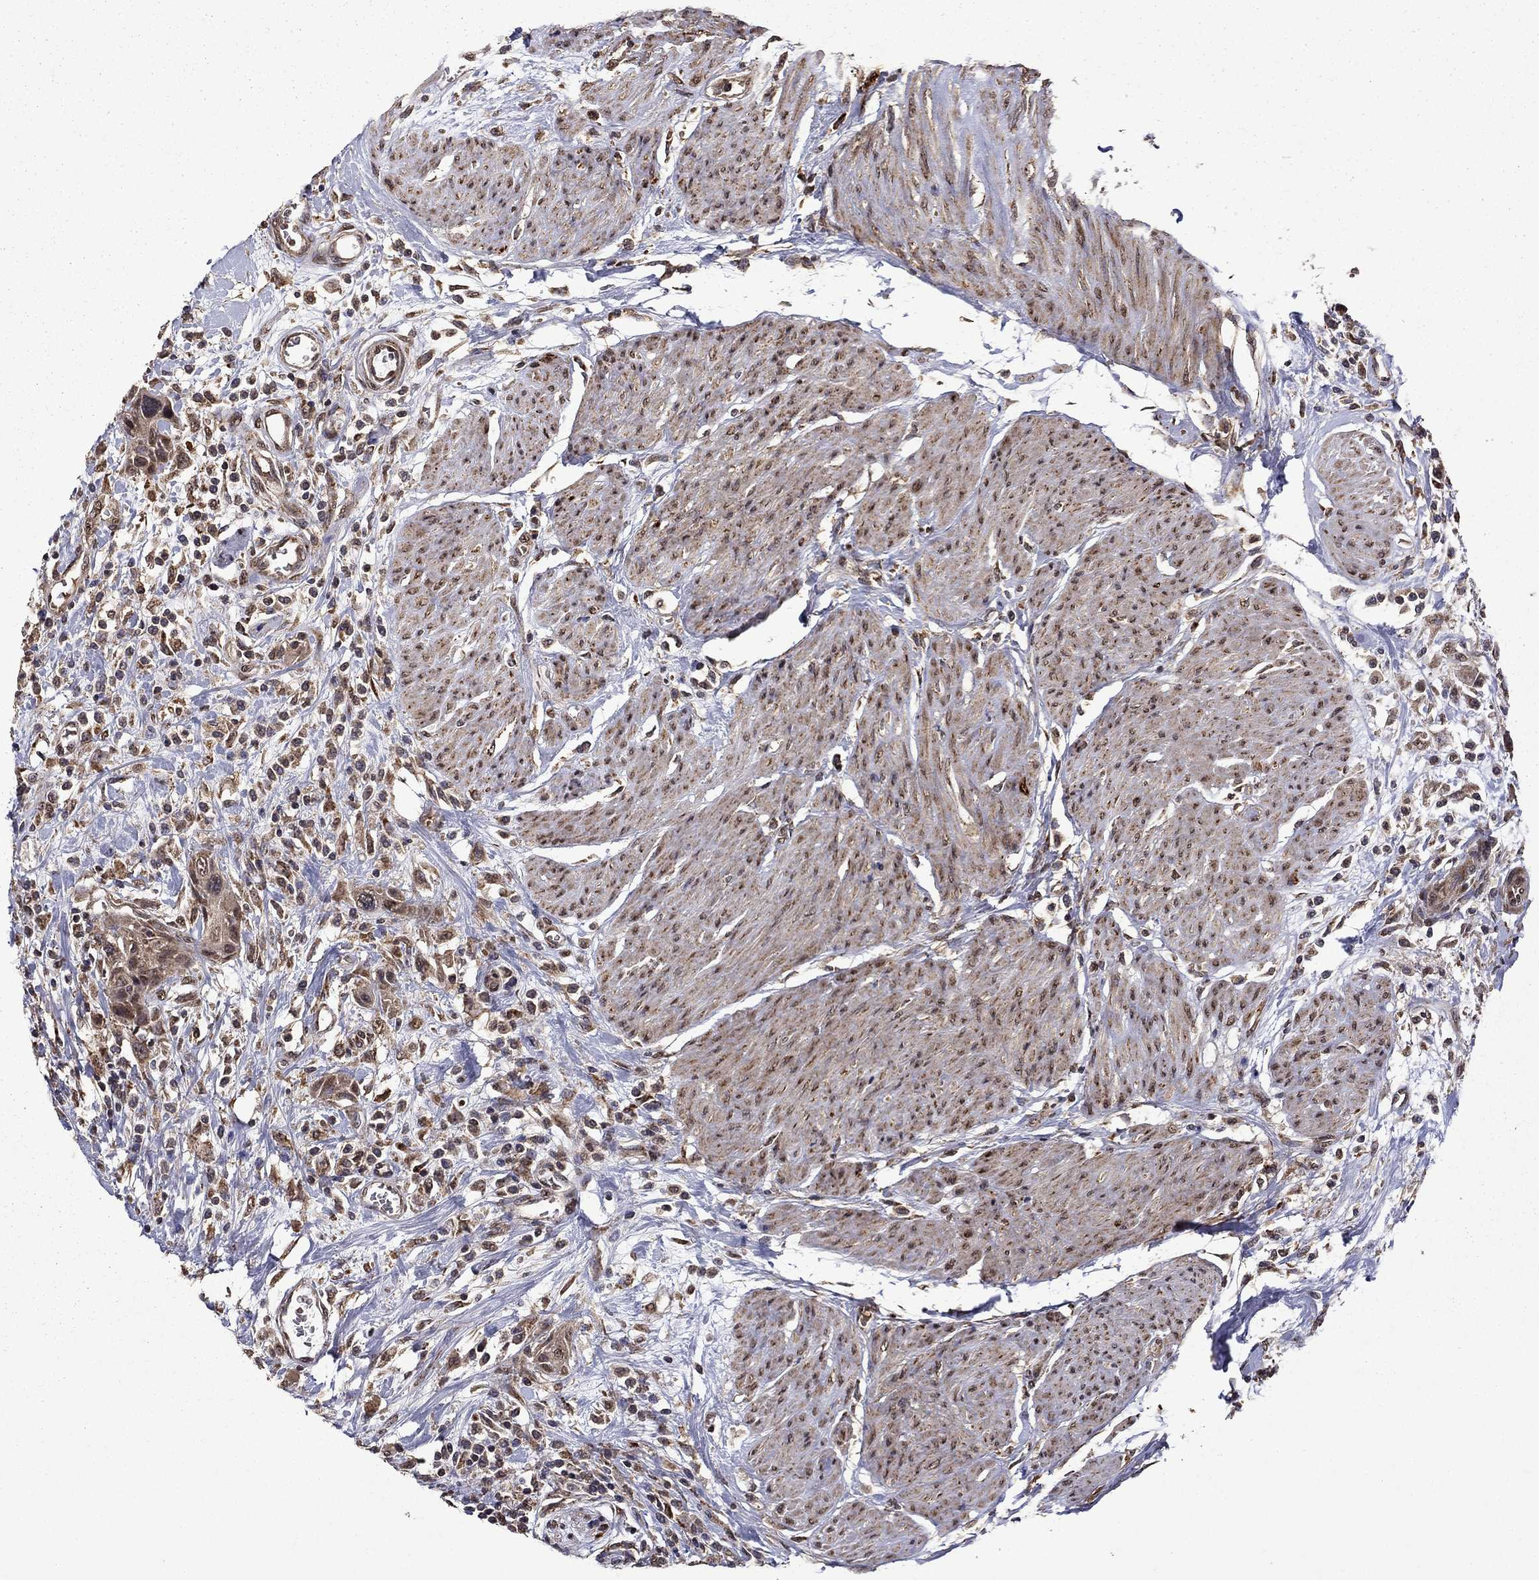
{"staining": {"intensity": "weak", "quantity": ">75%", "location": "cytoplasmic/membranous,nuclear"}, "tissue": "urothelial cancer", "cell_type": "Tumor cells", "image_type": "cancer", "snomed": [{"axis": "morphology", "description": "Urothelial carcinoma, High grade"}, {"axis": "topography", "description": "Urinary bladder"}], "caption": "Immunohistochemical staining of urothelial cancer shows low levels of weak cytoplasmic/membranous and nuclear protein expression in approximately >75% of tumor cells. (Brightfield microscopy of DAB IHC at high magnification).", "gene": "ITM2B", "patient": {"sex": "male", "age": 35}}